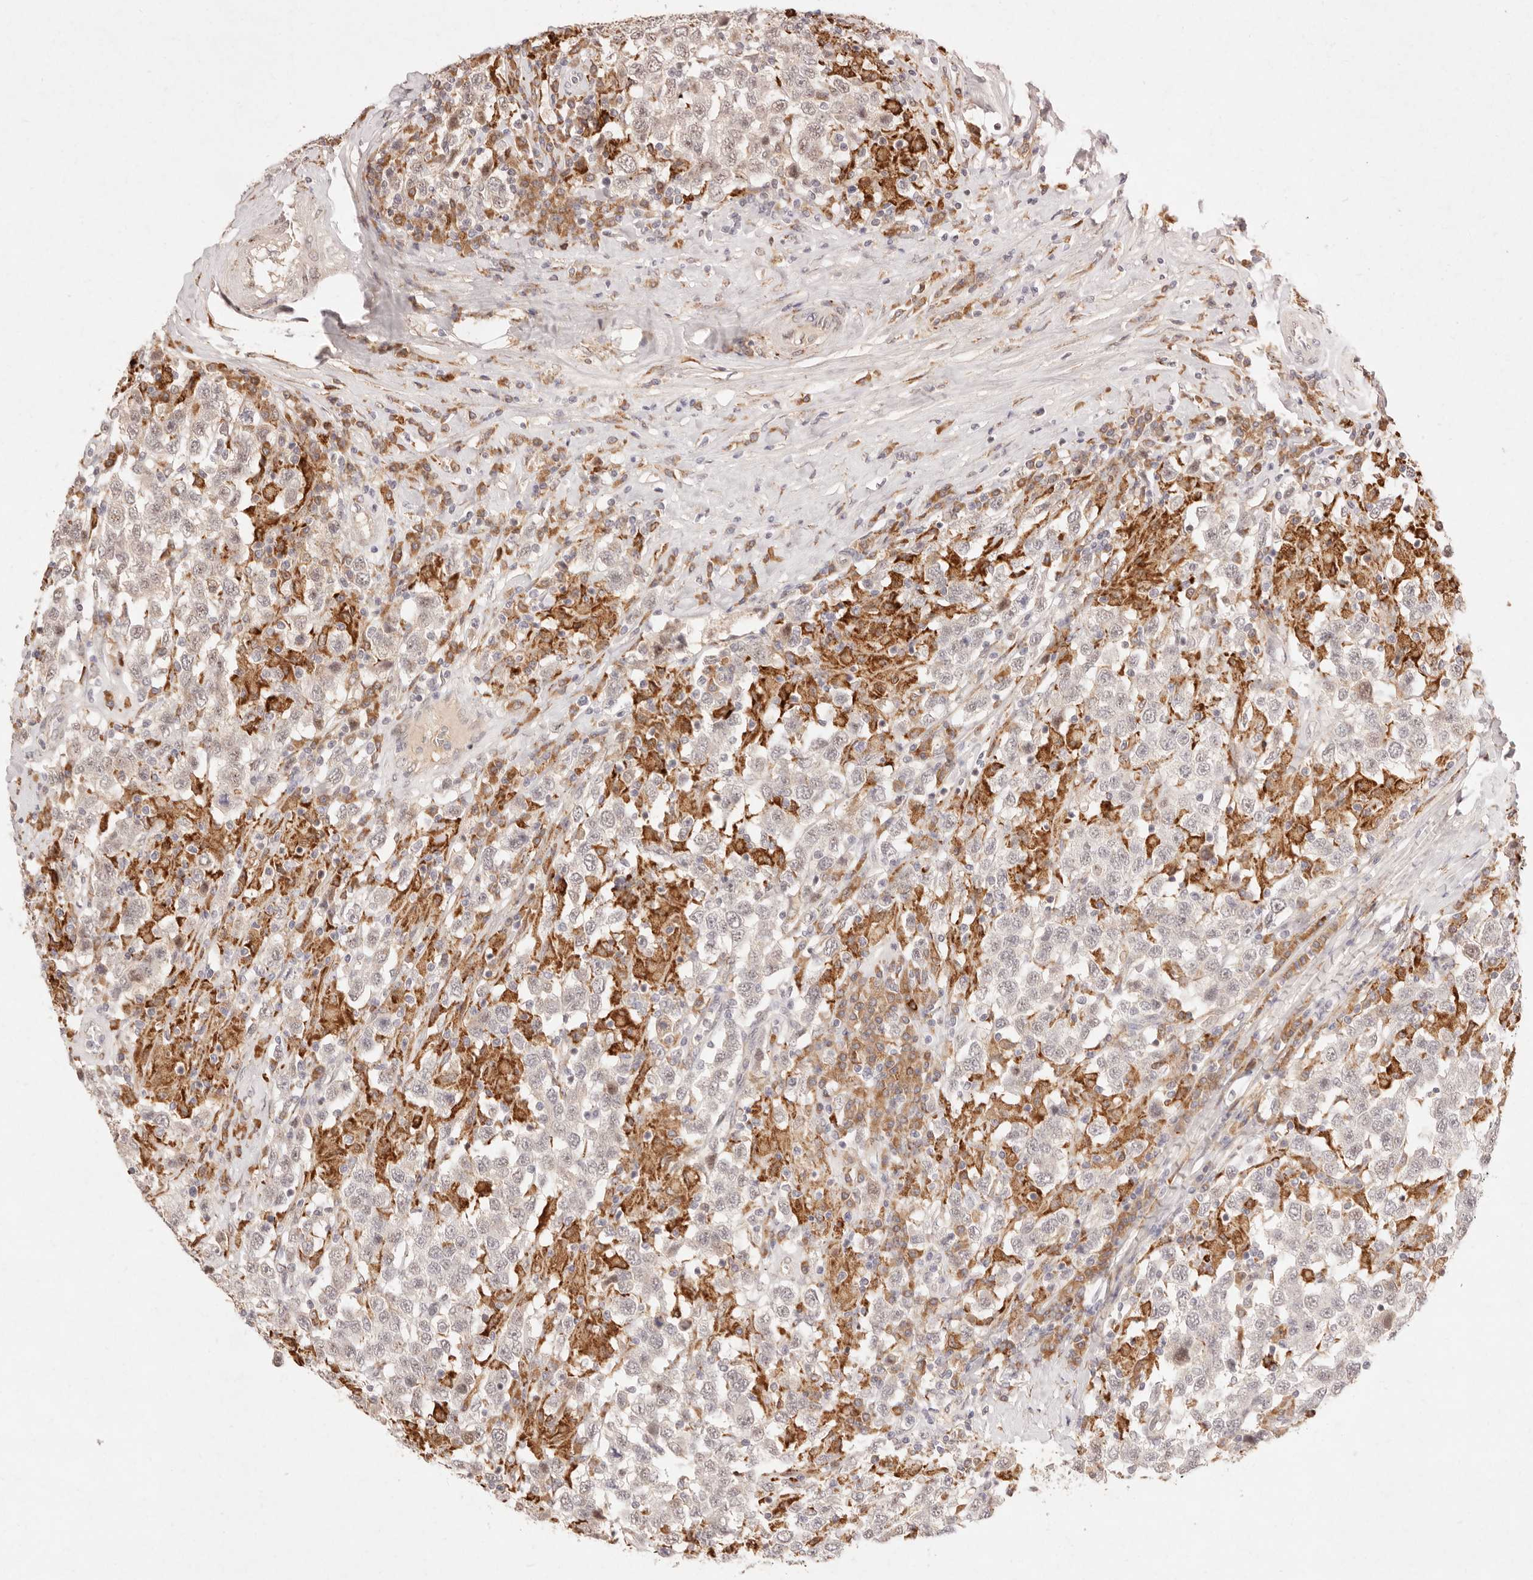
{"staining": {"intensity": "negative", "quantity": "none", "location": "none"}, "tissue": "testis cancer", "cell_type": "Tumor cells", "image_type": "cancer", "snomed": [{"axis": "morphology", "description": "Seminoma, NOS"}, {"axis": "topography", "description": "Testis"}], "caption": "Human testis cancer stained for a protein using IHC displays no expression in tumor cells.", "gene": "C1orf127", "patient": {"sex": "male", "age": 41}}